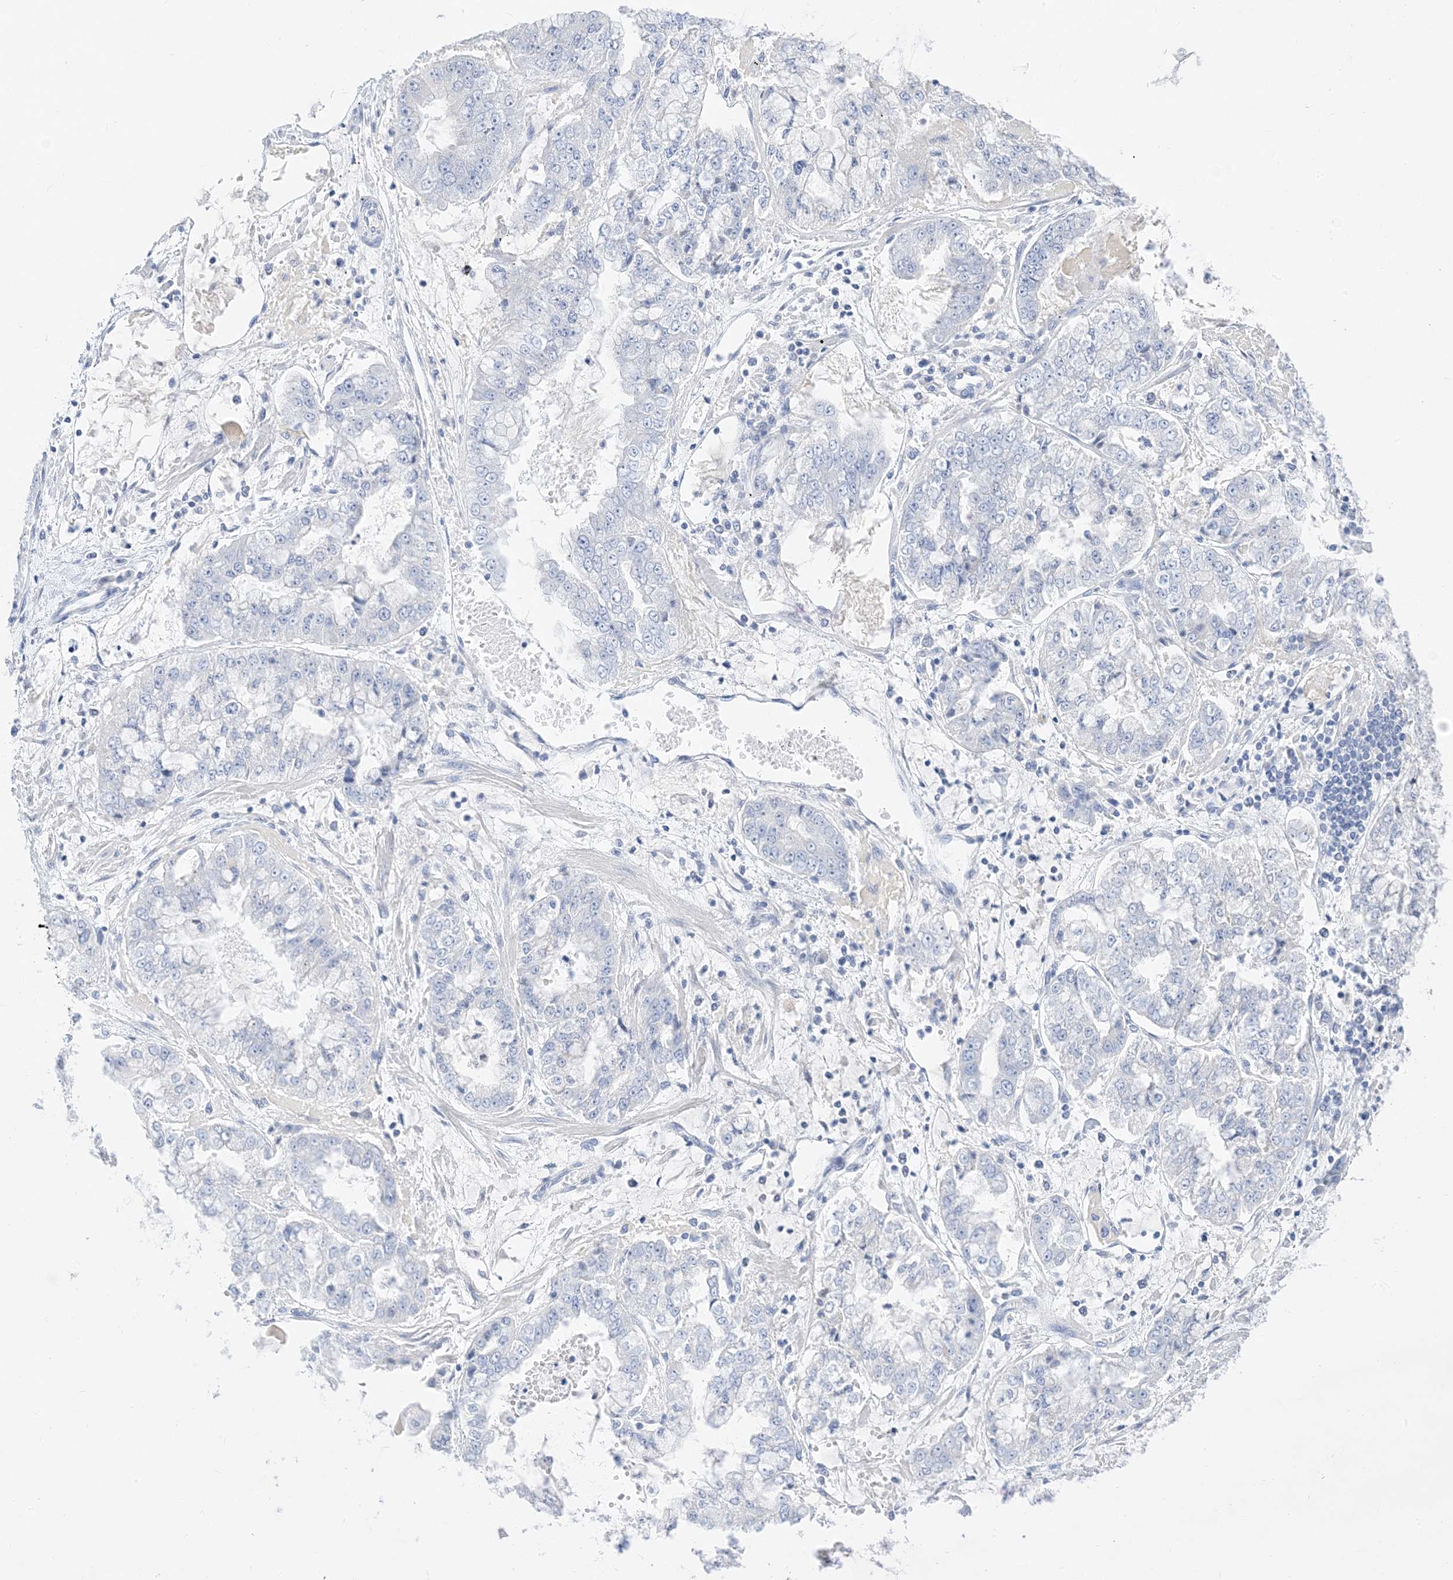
{"staining": {"intensity": "negative", "quantity": "none", "location": "none"}, "tissue": "stomach cancer", "cell_type": "Tumor cells", "image_type": "cancer", "snomed": [{"axis": "morphology", "description": "Adenocarcinoma, NOS"}, {"axis": "topography", "description": "Stomach"}], "caption": "High magnification brightfield microscopy of stomach cancer (adenocarcinoma) stained with DAB (3,3'-diaminobenzidine) (brown) and counterstained with hematoxylin (blue): tumor cells show no significant expression.", "gene": "MUC17", "patient": {"sex": "male", "age": 76}}